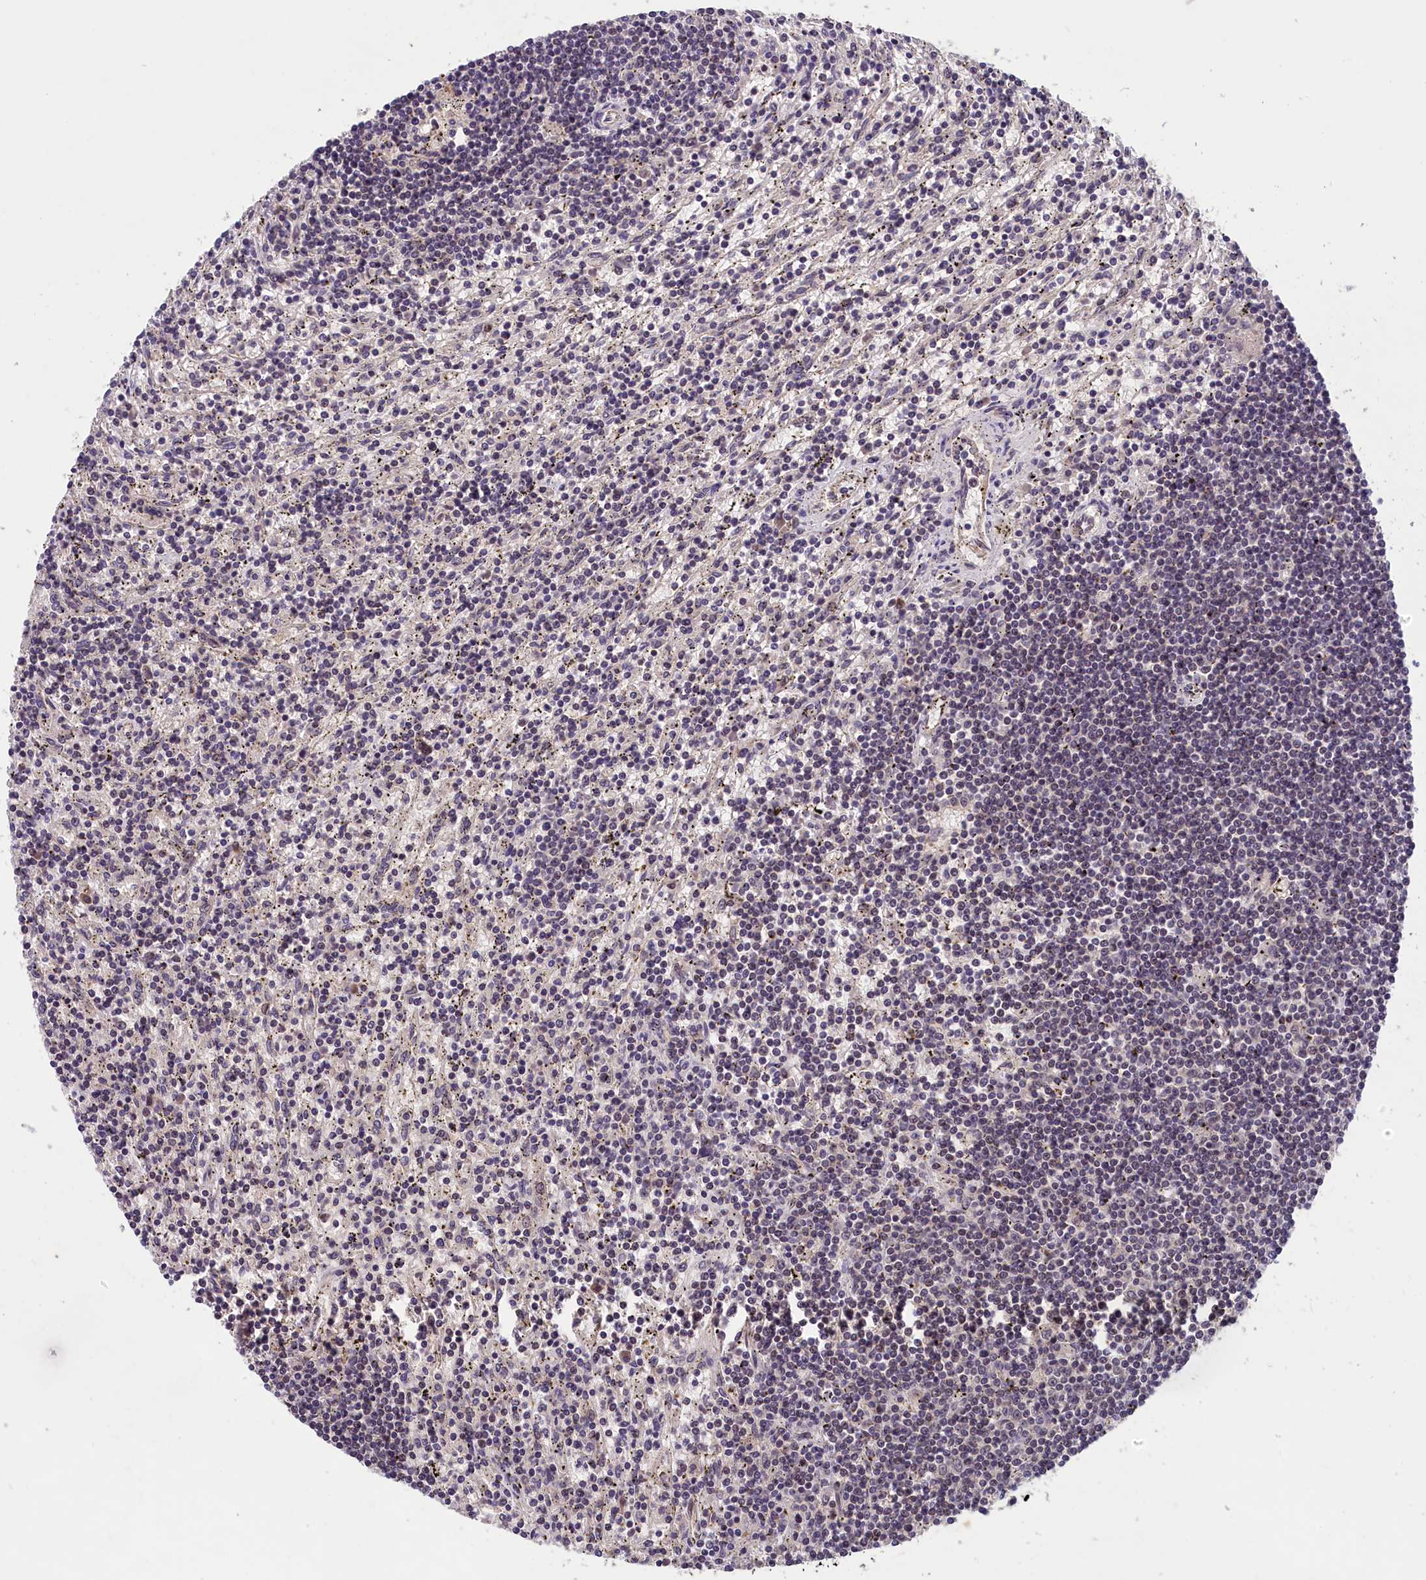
{"staining": {"intensity": "negative", "quantity": "none", "location": "none"}, "tissue": "lymphoma", "cell_type": "Tumor cells", "image_type": "cancer", "snomed": [{"axis": "morphology", "description": "Malignant lymphoma, non-Hodgkin's type, Low grade"}, {"axis": "topography", "description": "Spleen"}], "caption": "This photomicrograph is of lymphoma stained with immunohistochemistry (IHC) to label a protein in brown with the nuclei are counter-stained blue. There is no positivity in tumor cells.", "gene": "KCNK6", "patient": {"sex": "male", "age": 76}}